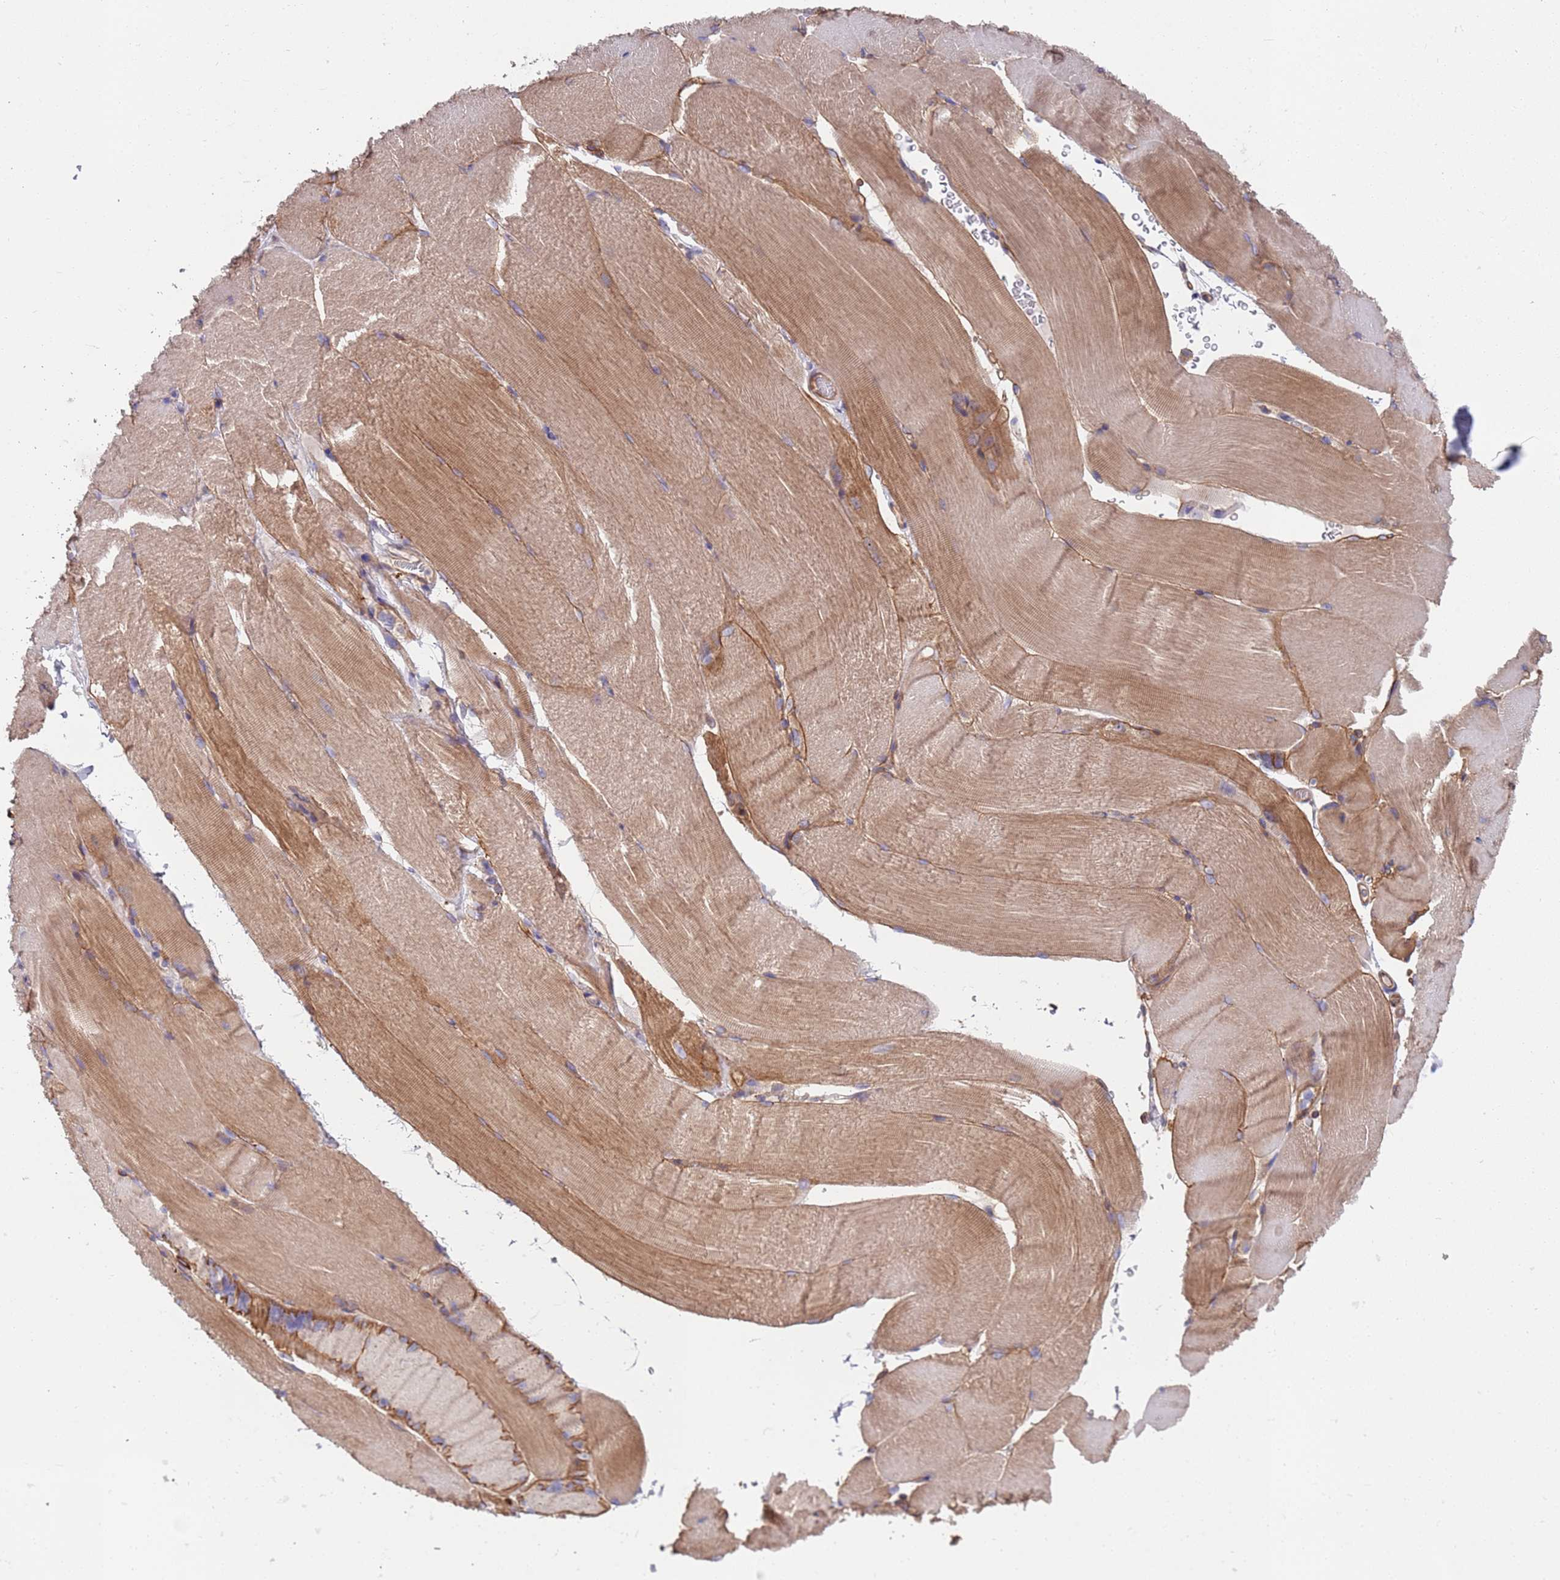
{"staining": {"intensity": "moderate", "quantity": ">75%", "location": "cytoplasmic/membranous"}, "tissue": "skeletal muscle", "cell_type": "Myocytes", "image_type": "normal", "snomed": [{"axis": "morphology", "description": "Normal tissue, NOS"}, {"axis": "topography", "description": "Skeletal muscle"}, {"axis": "topography", "description": "Parathyroid gland"}], "caption": "The image shows staining of unremarkable skeletal muscle, revealing moderate cytoplasmic/membranous protein staining (brown color) within myocytes.", "gene": "JAKMIP2", "patient": {"sex": "female", "age": 37}}